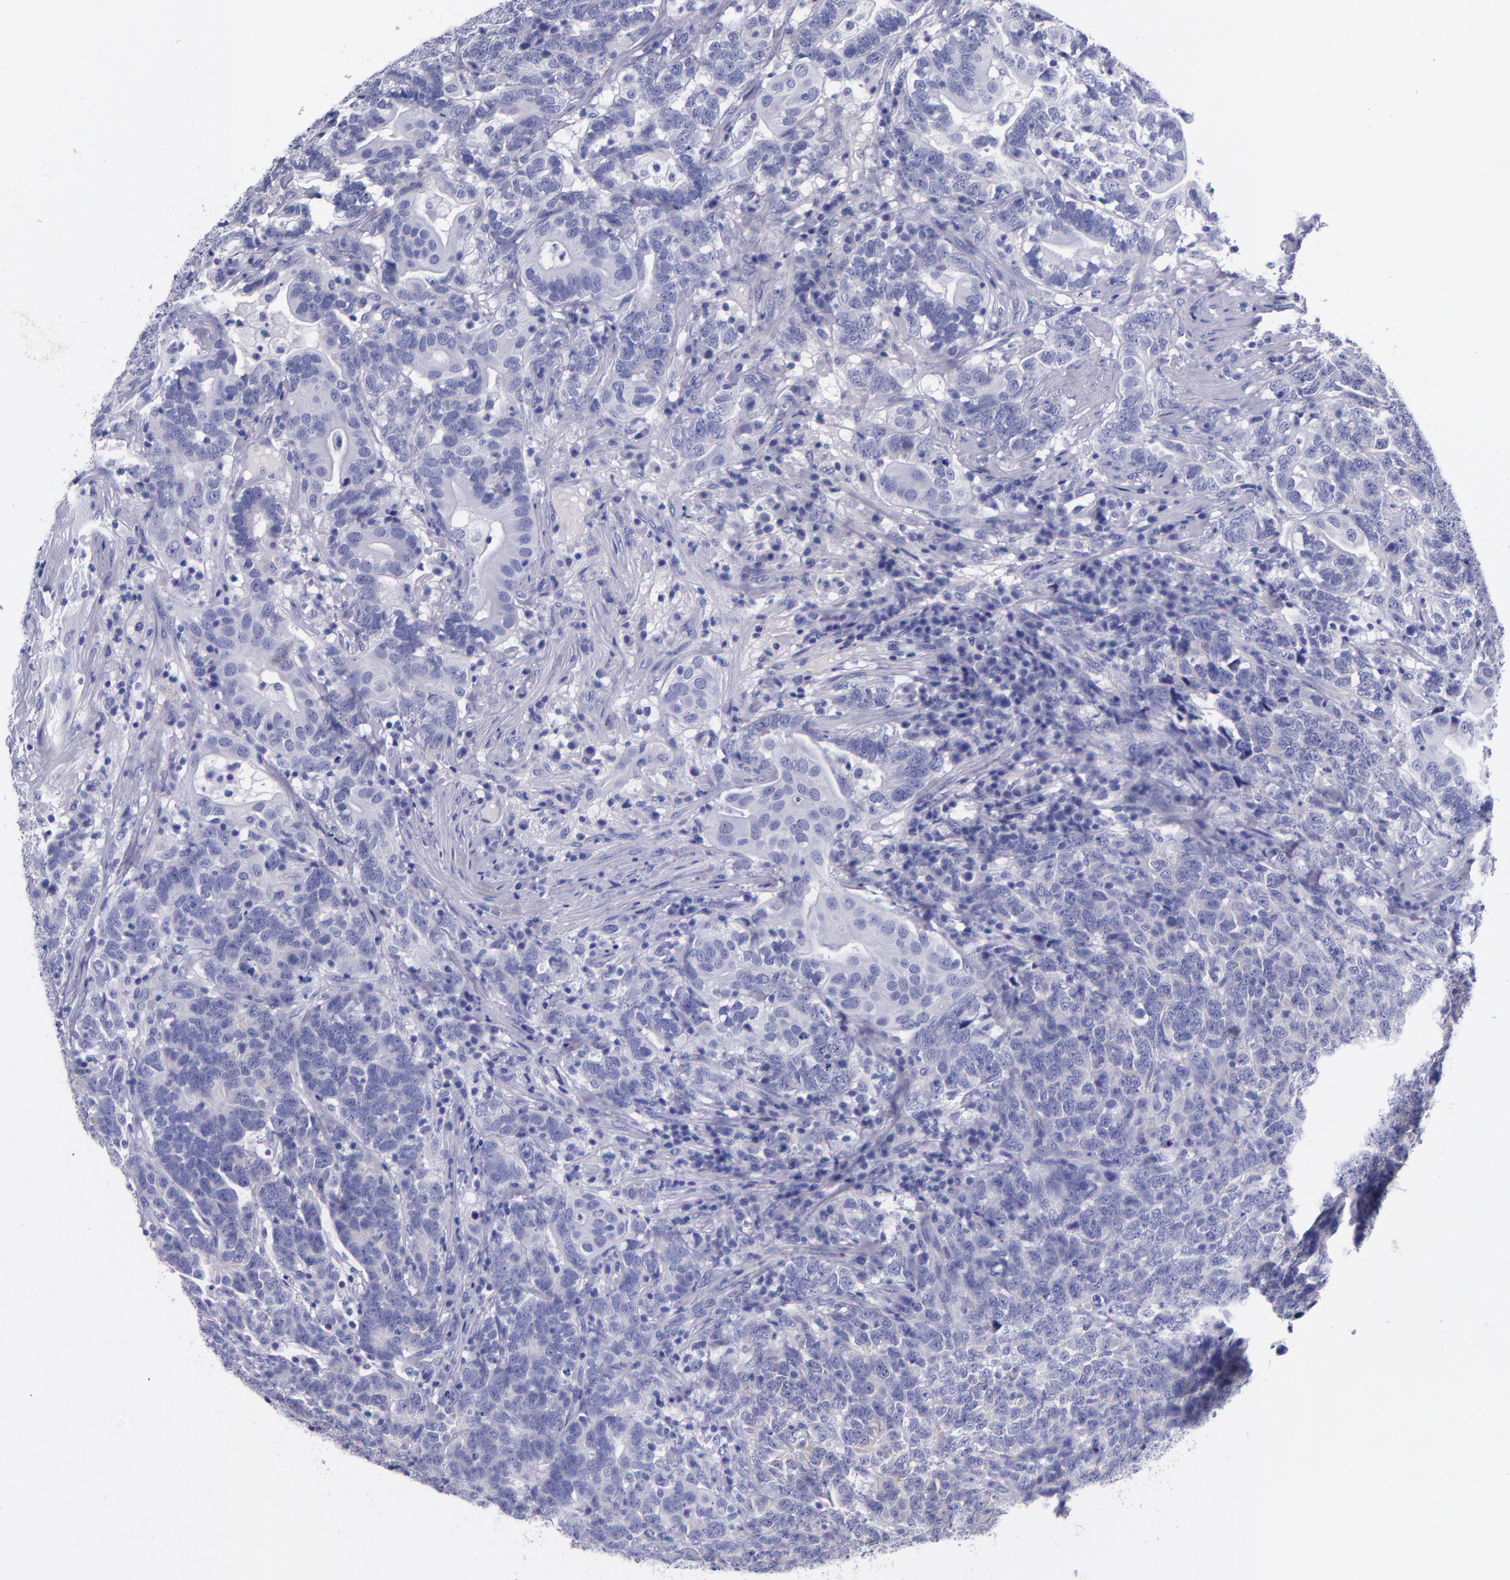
{"staining": {"intensity": "negative", "quantity": "none", "location": "none"}, "tissue": "testis cancer", "cell_type": "Tumor cells", "image_type": "cancer", "snomed": [{"axis": "morphology", "description": "Carcinoma, Embryonal, NOS"}, {"axis": "topography", "description": "Testis"}], "caption": "Tumor cells are negative for brown protein staining in embryonal carcinoma (testis). (Stains: DAB immunohistochemistry with hematoxylin counter stain, Microscopy: brightfield microscopy at high magnification).", "gene": "SV2A", "patient": {"sex": "male", "age": 26}}